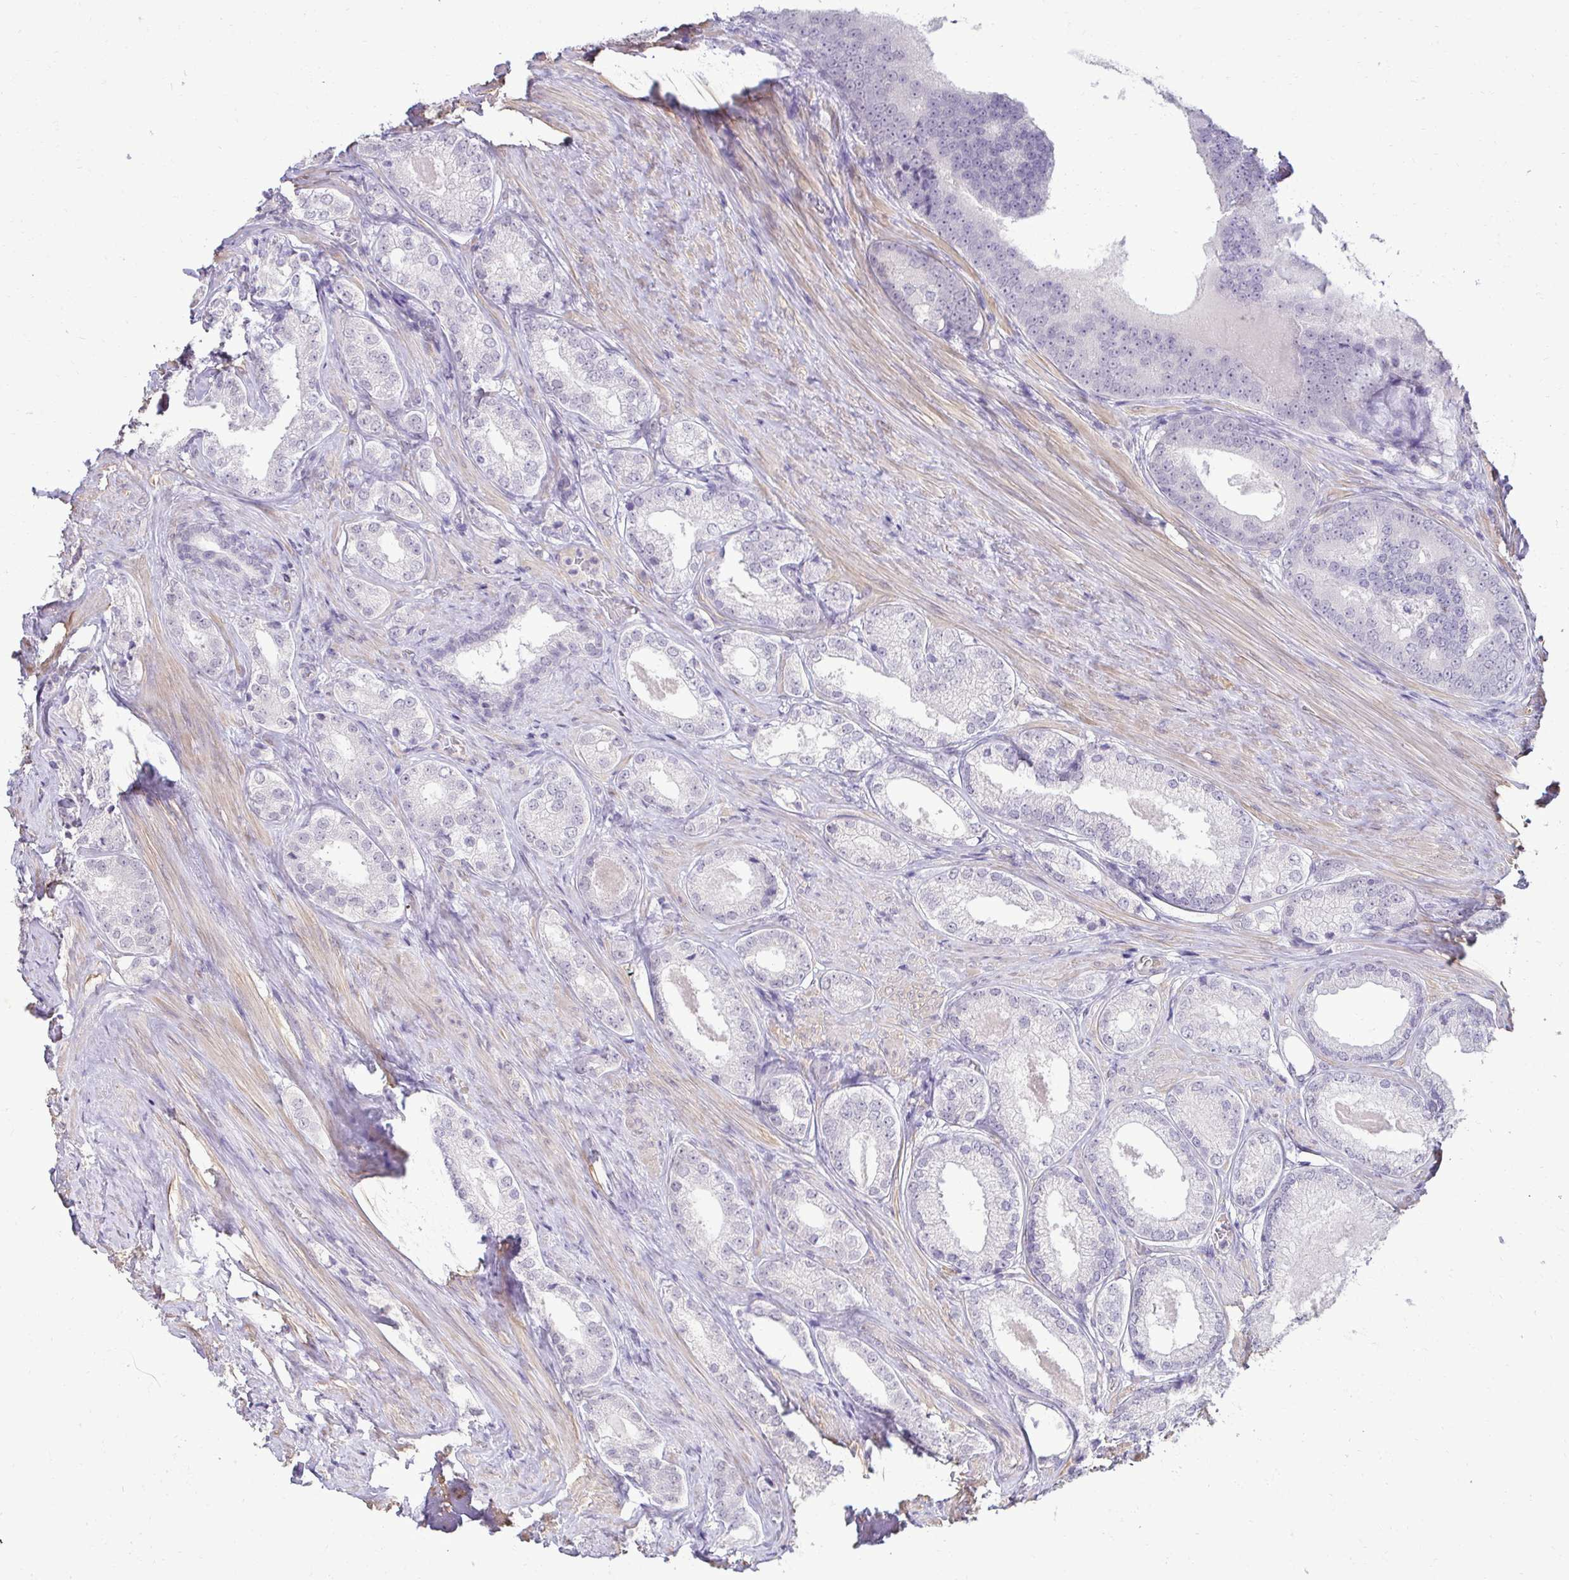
{"staining": {"intensity": "negative", "quantity": "none", "location": "none"}, "tissue": "prostate cancer", "cell_type": "Tumor cells", "image_type": "cancer", "snomed": [{"axis": "morphology", "description": "Adenocarcinoma, NOS"}, {"axis": "morphology", "description": "Adenocarcinoma, Low grade"}, {"axis": "topography", "description": "Prostate"}], "caption": "A high-resolution photomicrograph shows IHC staining of prostate cancer, which exhibits no significant staining in tumor cells.", "gene": "SLC30A3", "patient": {"sex": "male", "age": 68}}